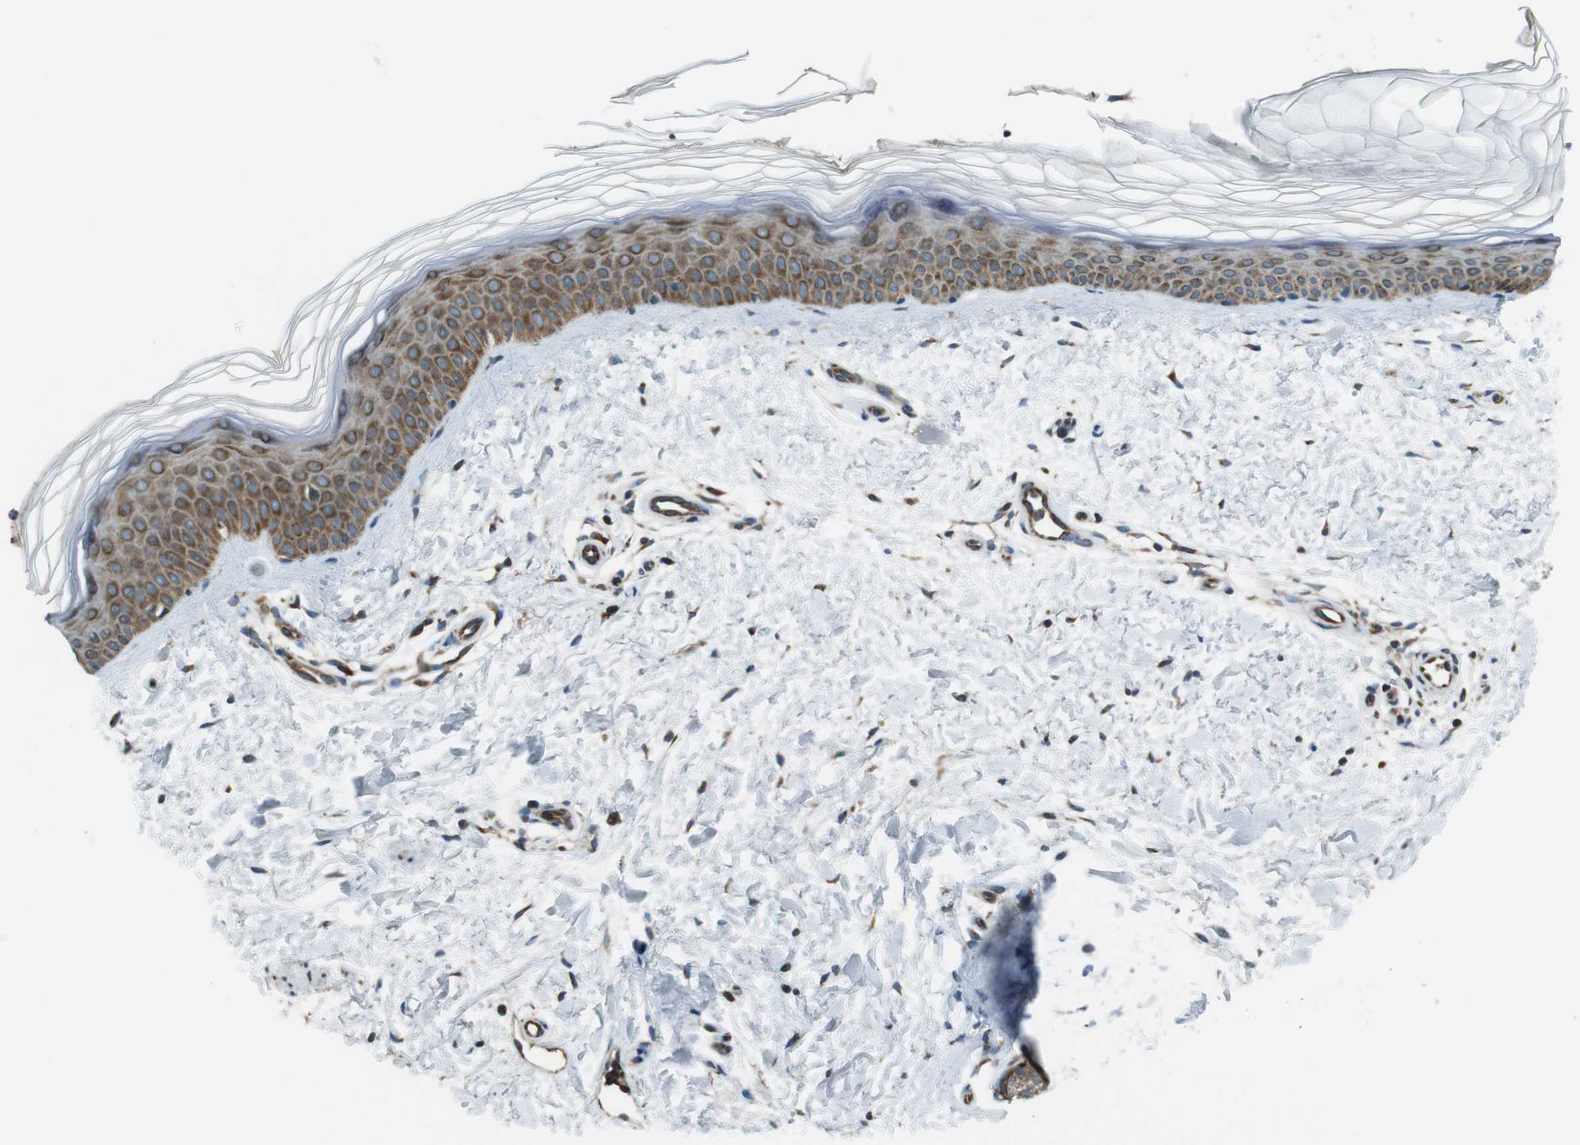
{"staining": {"intensity": "moderate", "quantity": ">75%", "location": "cytoplasmic/membranous"}, "tissue": "skin", "cell_type": "Fibroblasts", "image_type": "normal", "snomed": [{"axis": "morphology", "description": "Normal tissue, NOS"}, {"axis": "topography", "description": "Skin"}], "caption": "An immunohistochemistry (IHC) image of benign tissue is shown. Protein staining in brown highlights moderate cytoplasmic/membranous positivity in skin within fibroblasts. The protein is shown in brown color, while the nuclei are stained blue.", "gene": "KTN1", "patient": {"sex": "female", "age": 19}}